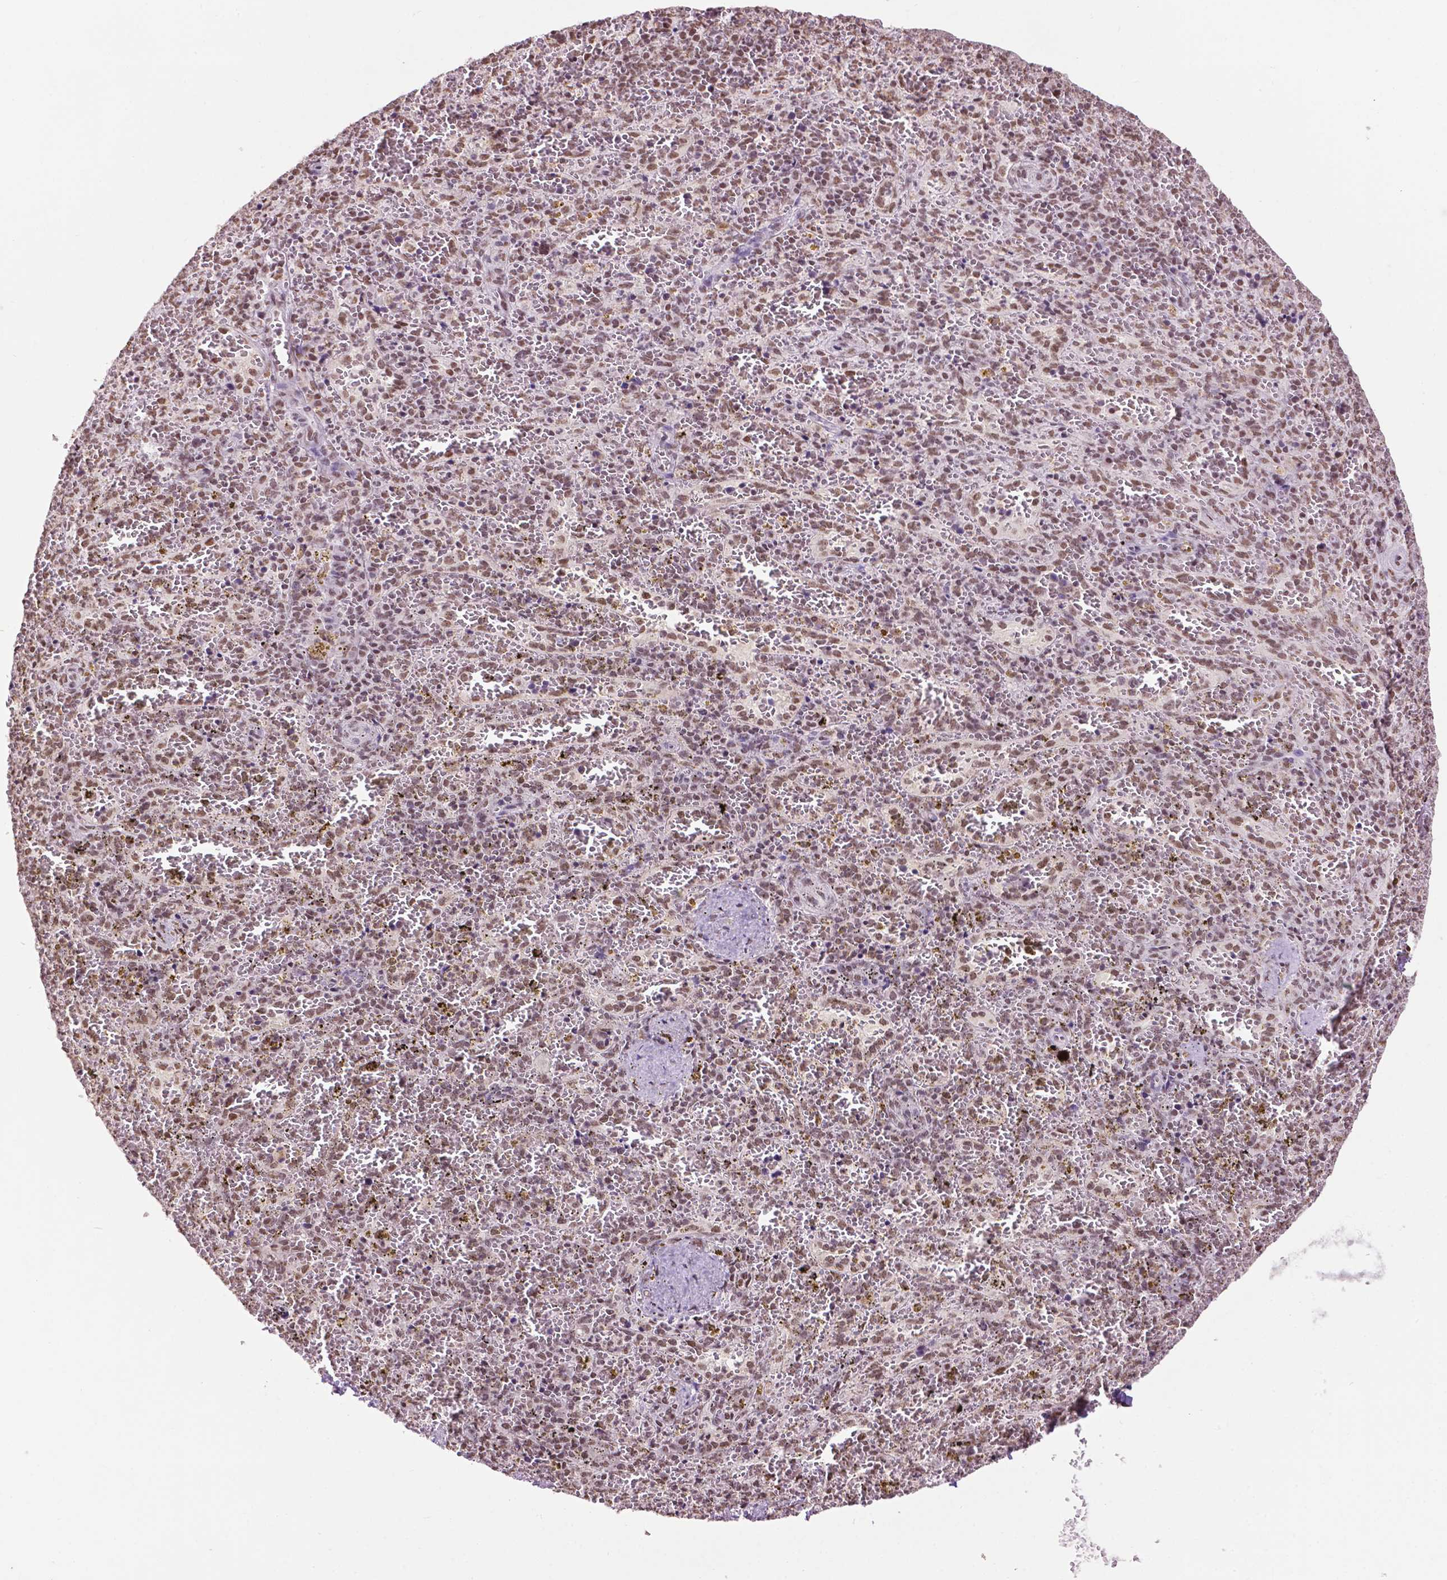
{"staining": {"intensity": "weak", "quantity": "25%-75%", "location": "nuclear"}, "tissue": "spleen", "cell_type": "Cells in red pulp", "image_type": "normal", "snomed": [{"axis": "morphology", "description": "Normal tissue, NOS"}, {"axis": "topography", "description": "Spleen"}], "caption": "Weak nuclear positivity is present in approximately 25%-75% of cells in red pulp in benign spleen.", "gene": "COL23A1", "patient": {"sex": "female", "age": 50}}